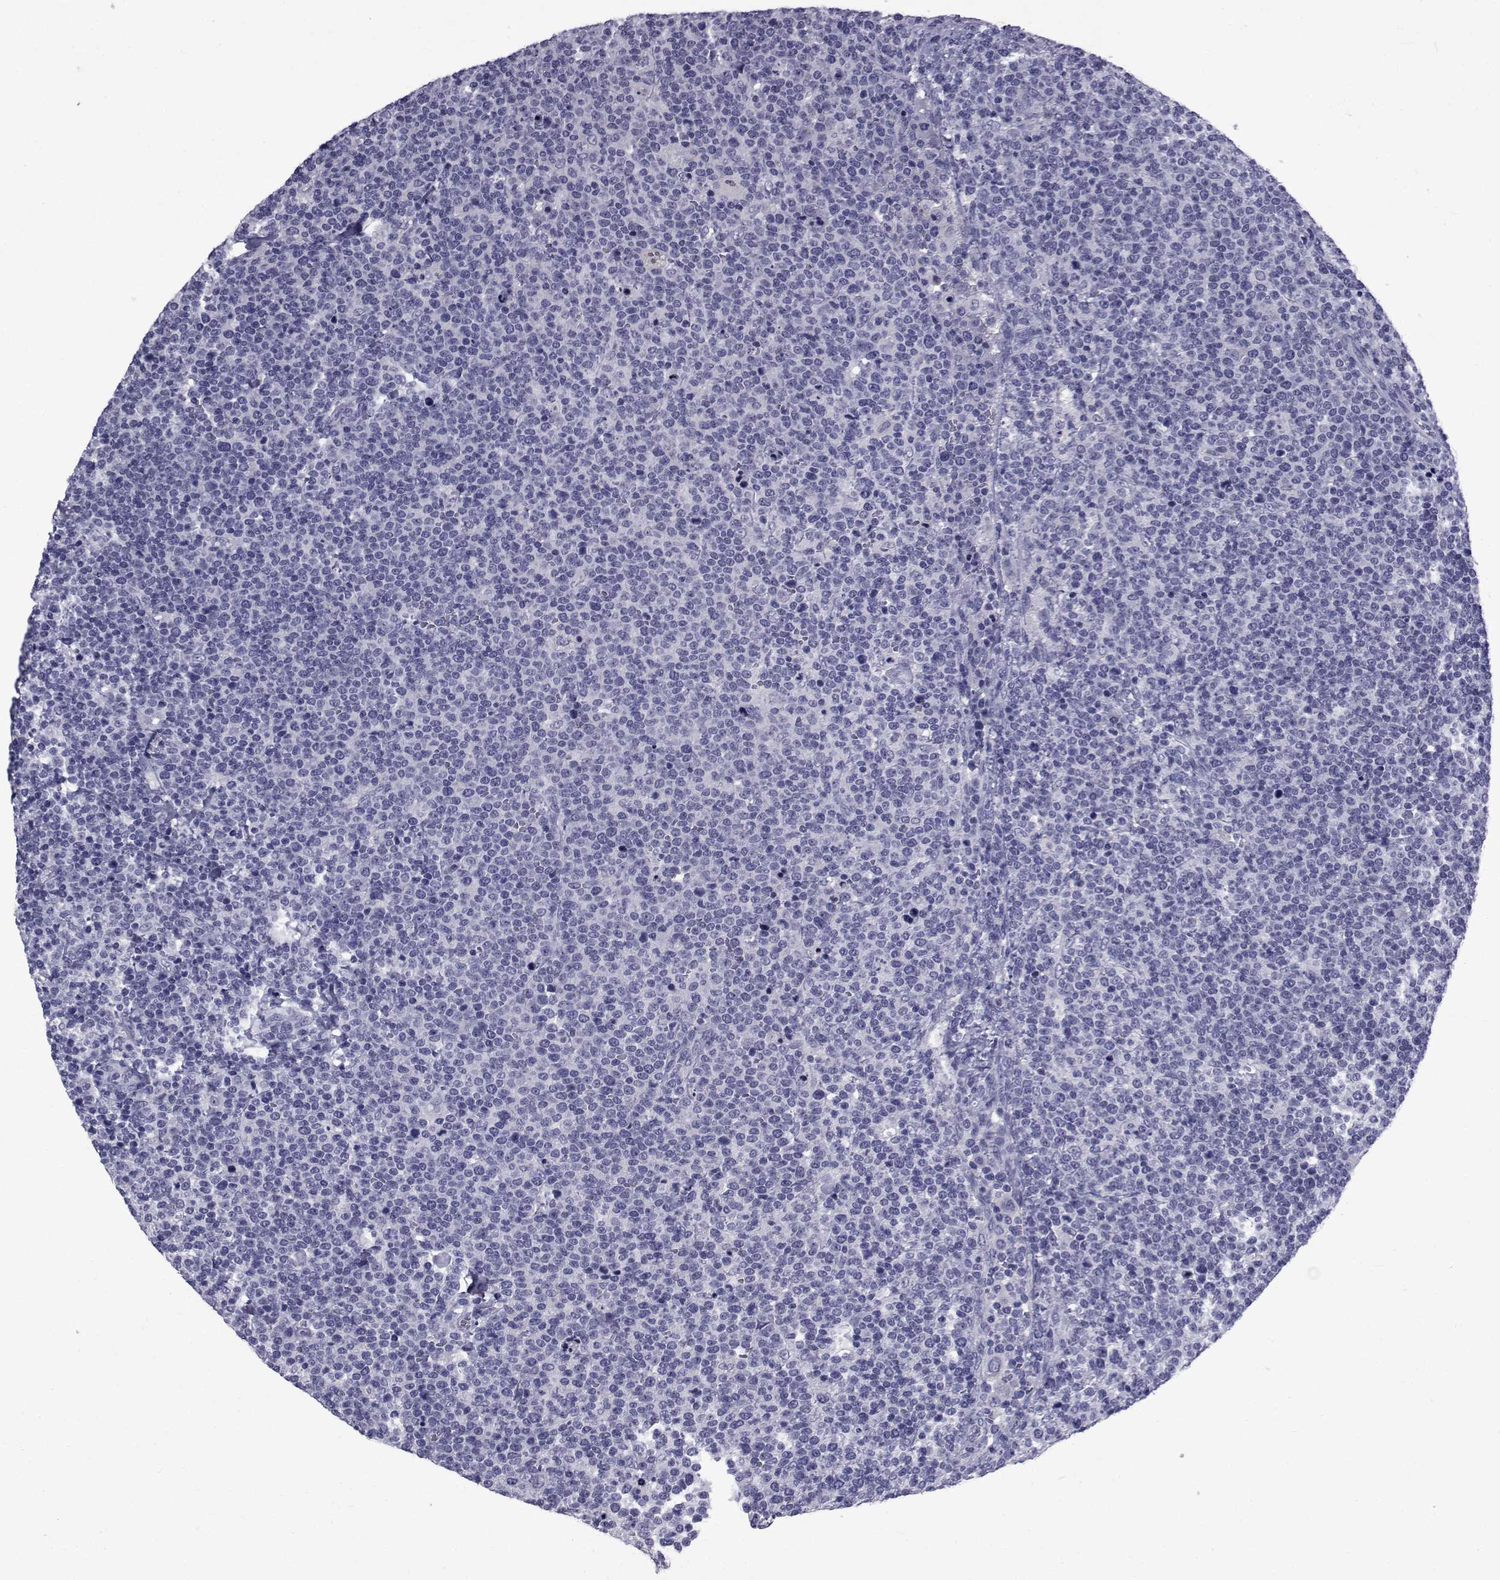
{"staining": {"intensity": "negative", "quantity": "none", "location": "none"}, "tissue": "lymphoma", "cell_type": "Tumor cells", "image_type": "cancer", "snomed": [{"axis": "morphology", "description": "Malignant lymphoma, non-Hodgkin's type, High grade"}, {"axis": "topography", "description": "Lymph node"}], "caption": "The micrograph shows no staining of tumor cells in lymphoma.", "gene": "SEMA5B", "patient": {"sex": "male", "age": 61}}